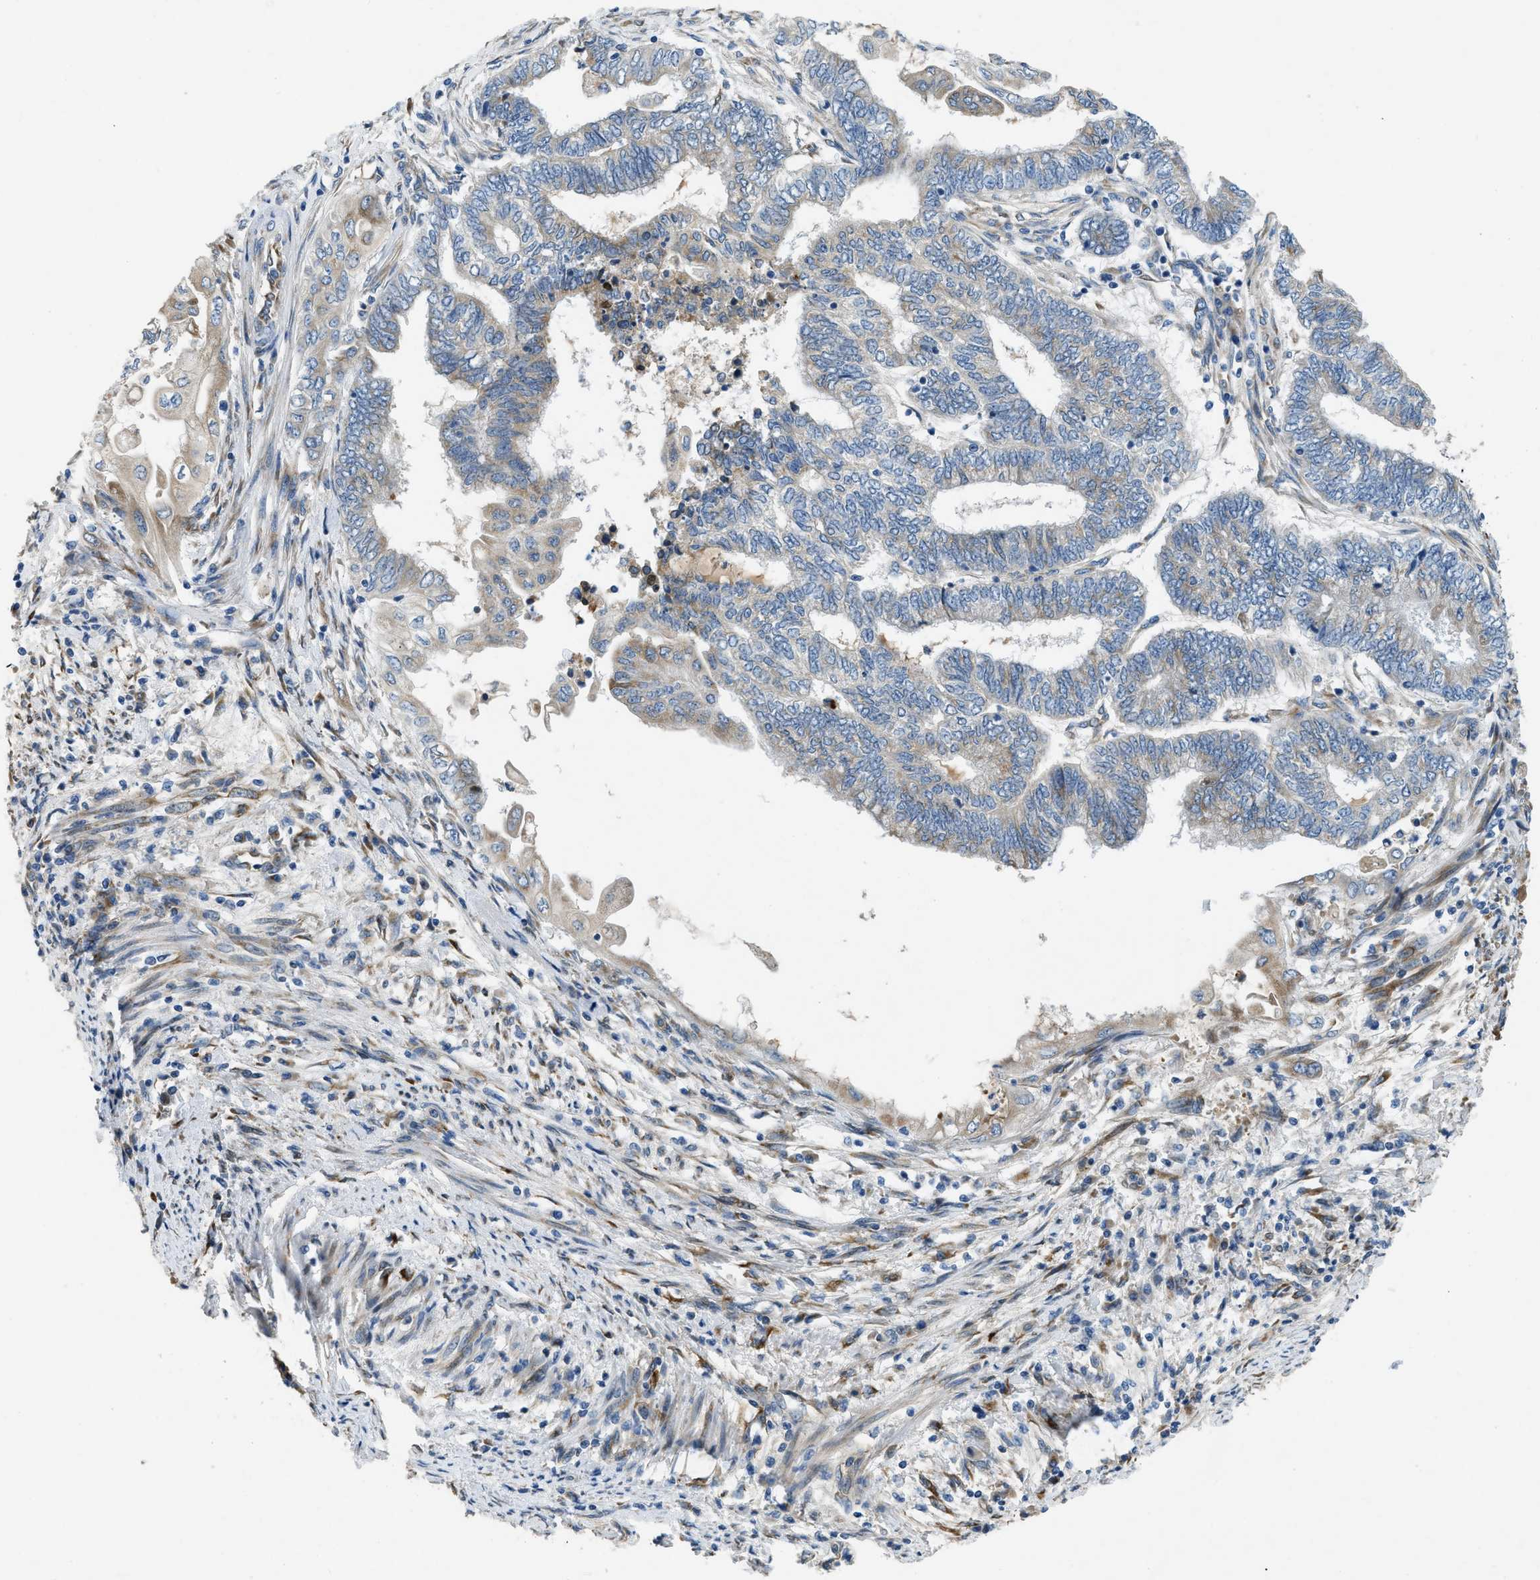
{"staining": {"intensity": "weak", "quantity": "<25%", "location": "cytoplasmic/membranous"}, "tissue": "endometrial cancer", "cell_type": "Tumor cells", "image_type": "cancer", "snomed": [{"axis": "morphology", "description": "Adenocarcinoma, NOS"}, {"axis": "topography", "description": "Uterus"}, {"axis": "topography", "description": "Endometrium"}], "caption": "There is no significant positivity in tumor cells of endometrial cancer. The staining was performed using DAB to visualize the protein expression in brown, while the nuclei were stained in blue with hematoxylin (Magnification: 20x).", "gene": "GGCX", "patient": {"sex": "female", "age": 70}}